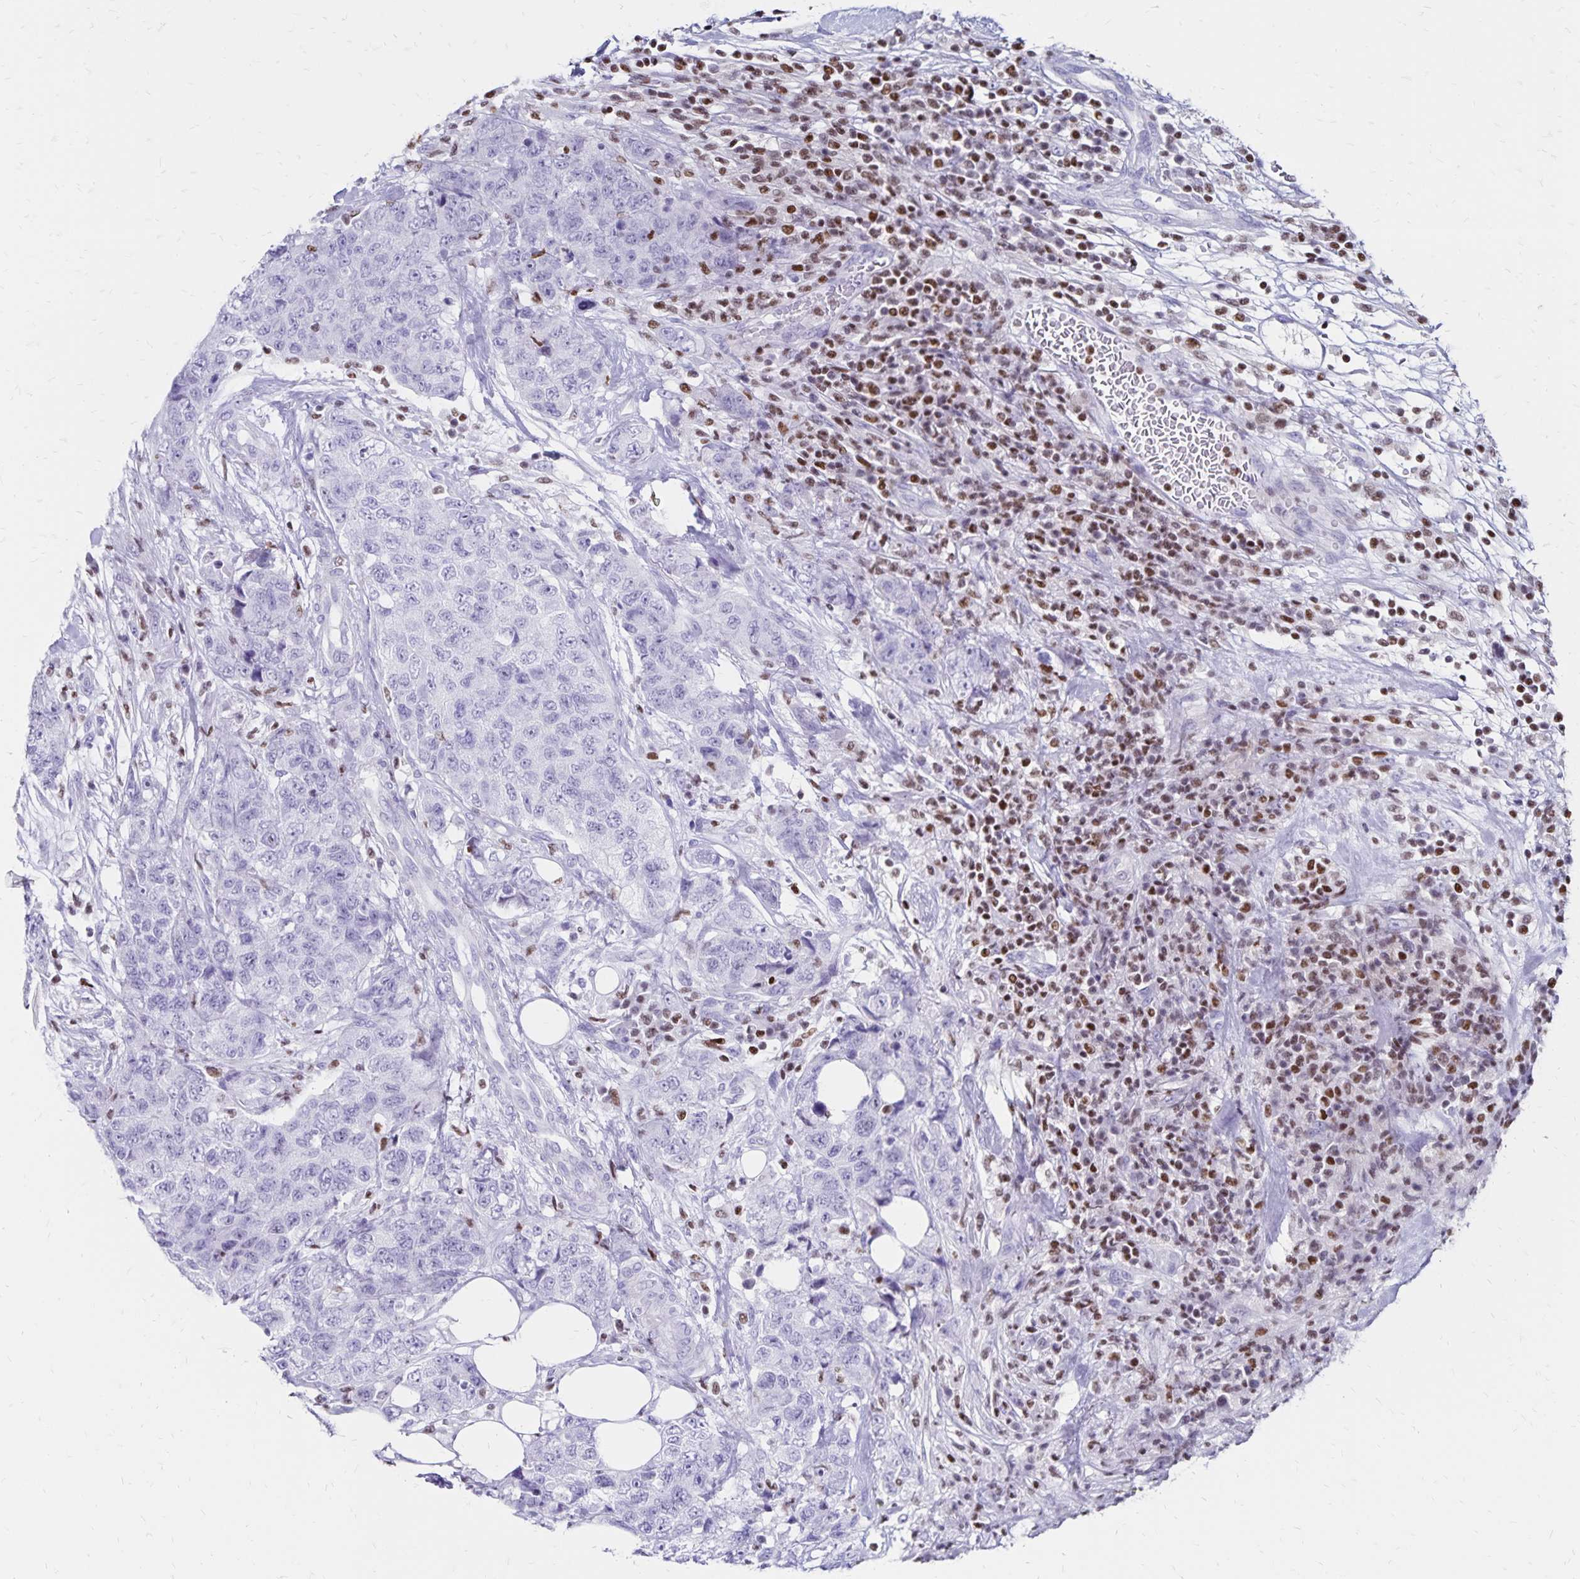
{"staining": {"intensity": "negative", "quantity": "none", "location": "none"}, "tissue": "urothelial cancer", "cell_type": "Tumor cells", "image_type": "cancer", "snomed": [{"axis": "morphology", "description": "Urothelial carcinoma, High grade"}, {"axis": "topography", "description": "Urinary bladder"}], "caption": "This is an IHC histopathology image of human high-grade urothelial carcinoma. There is no expression in tumor cells.", "gene": "IKZF1", "patient": {"sex": "female", "age": 78}}